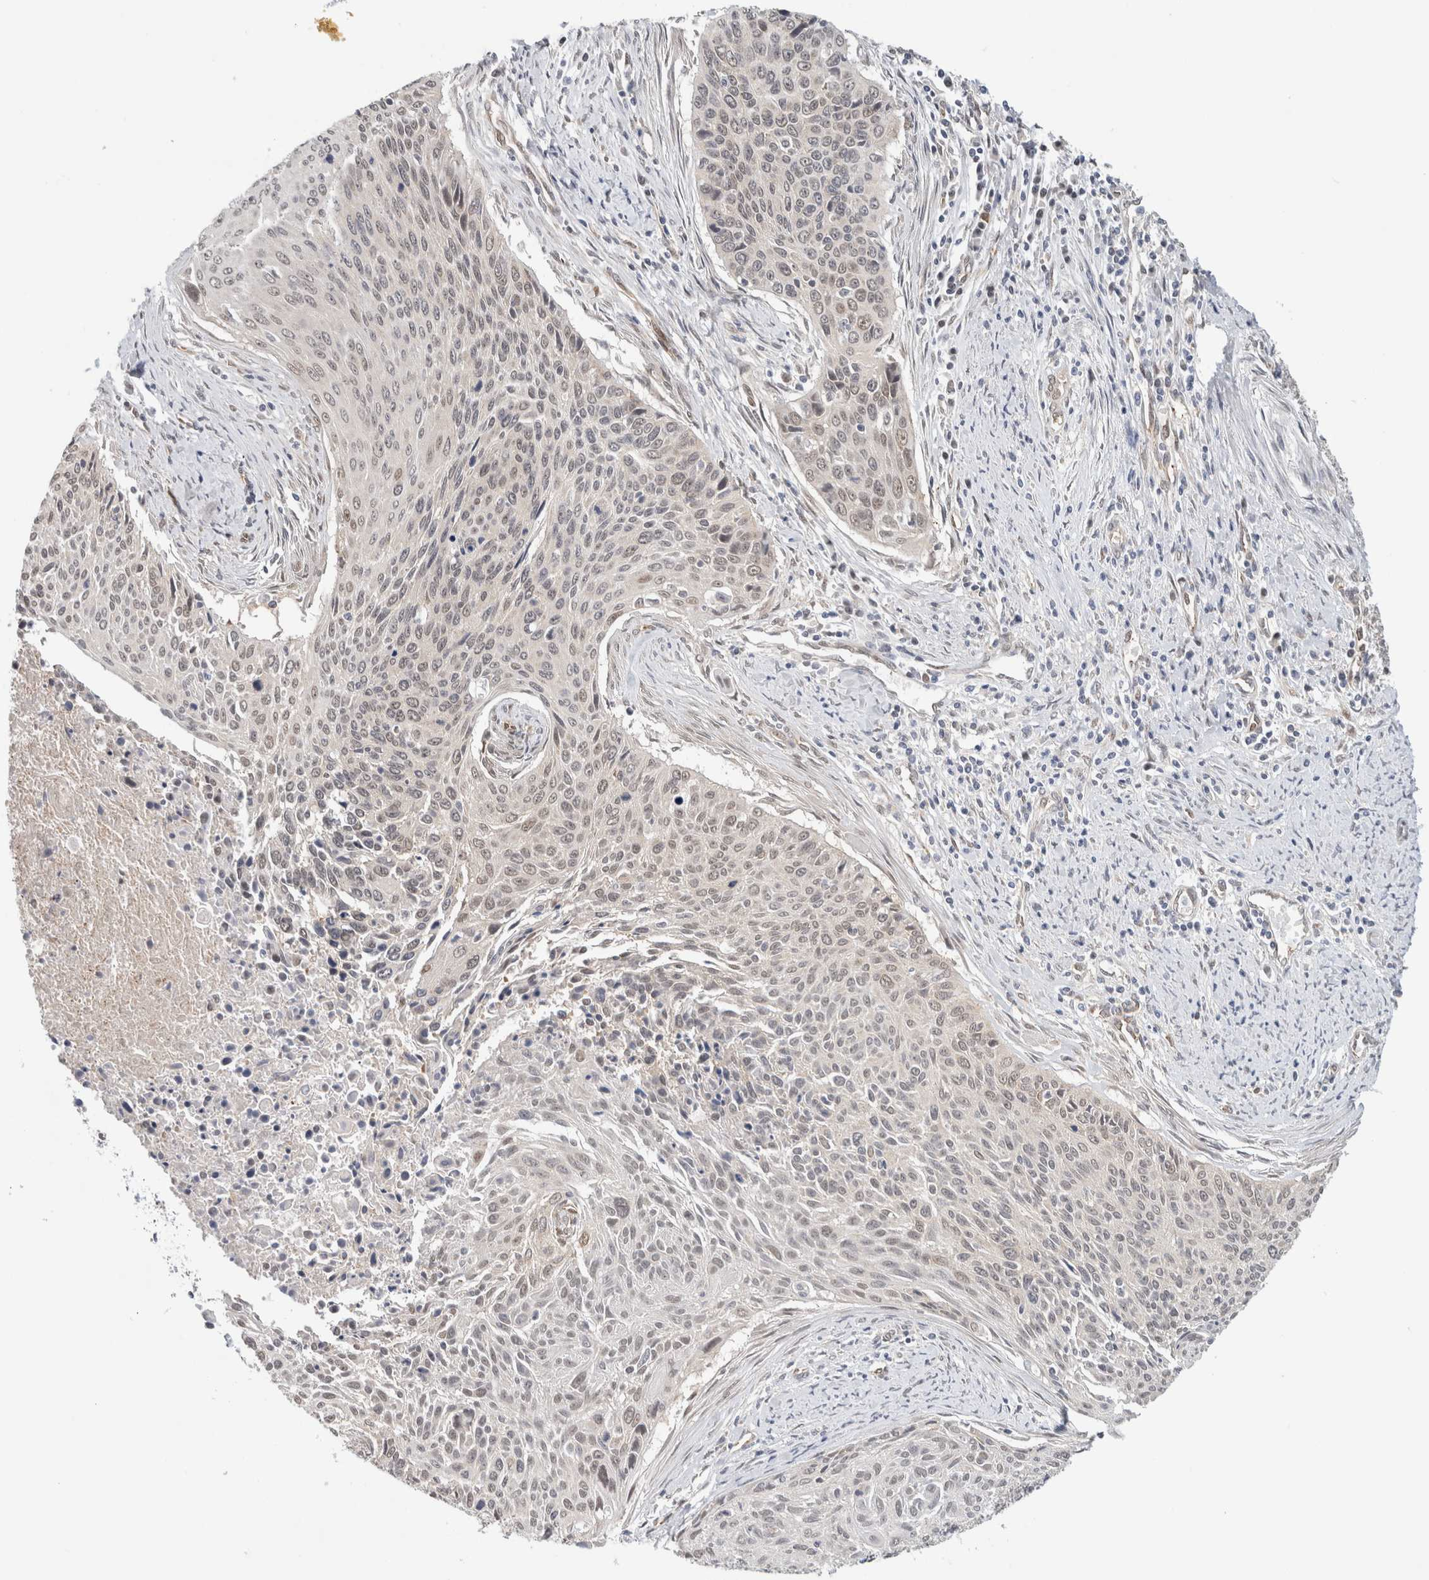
{"staining": {"intensity": "weak", "quantity": "<25%", "location": "nuclear"}, "tissue": "cervical cancer", "cell_type": "Tumor cells", "image_type": "cancer", "snomed": [{"axis": "morphology", "description": "Squamous cell carcinoma, NOS"}, {"axis": "topography", "description": "Cervix"}], "caption": "Immunohistochemistry (IHC) histopathology image of human squamous cell carcinoma (cervical) stained for a protein (brown), which displays no expression in tumor cells.", "gene": "EIF4G3", "patient": {"sex": "female", "age": 55}}